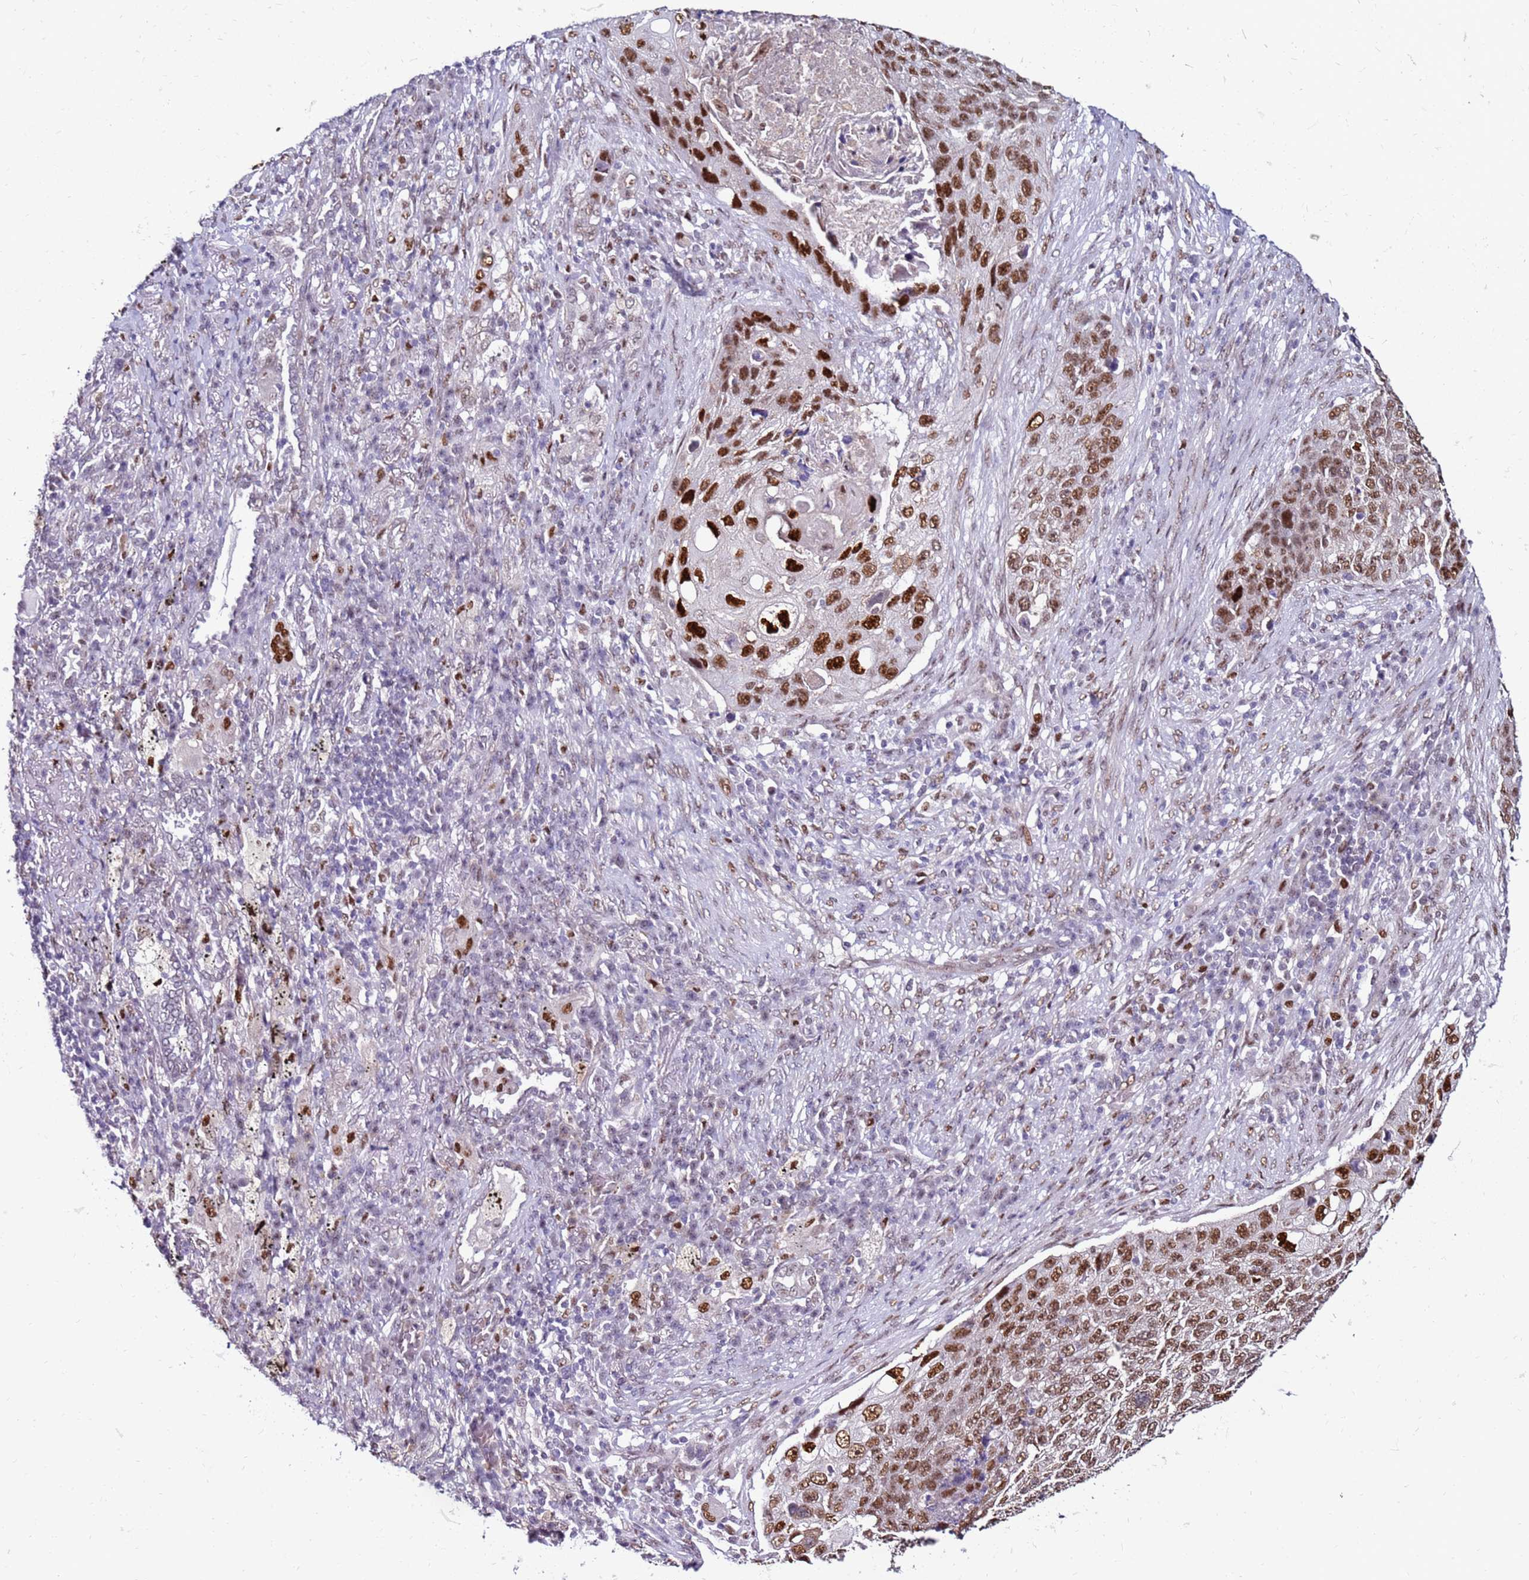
{"staining": {"intensity": "strong", "quantity": ">75%", "location": "nuclear"}, "tissue": "lung cancer", "cell_type": "Tumor cells", "image_type": "cancer", "snomed": [{"axis": "morphology", "description": "Squamous cell carcinoma, NOS"}, {"axis": "topography", "description": "Lung"}], "caption": "Immunohistochemistry staining of lung squamous cell carcinoma, which exhibits high levels of strong nuclear positivity in approximately >75% of tumor cells indicating strong nuclear protein staining. The staining was performed using DAB (brown) for protein detection and nuclei were counterstained in hematoxylin (blue).", "gene": "KPNA4", "patient": {"sex": "female", "age": 63}}